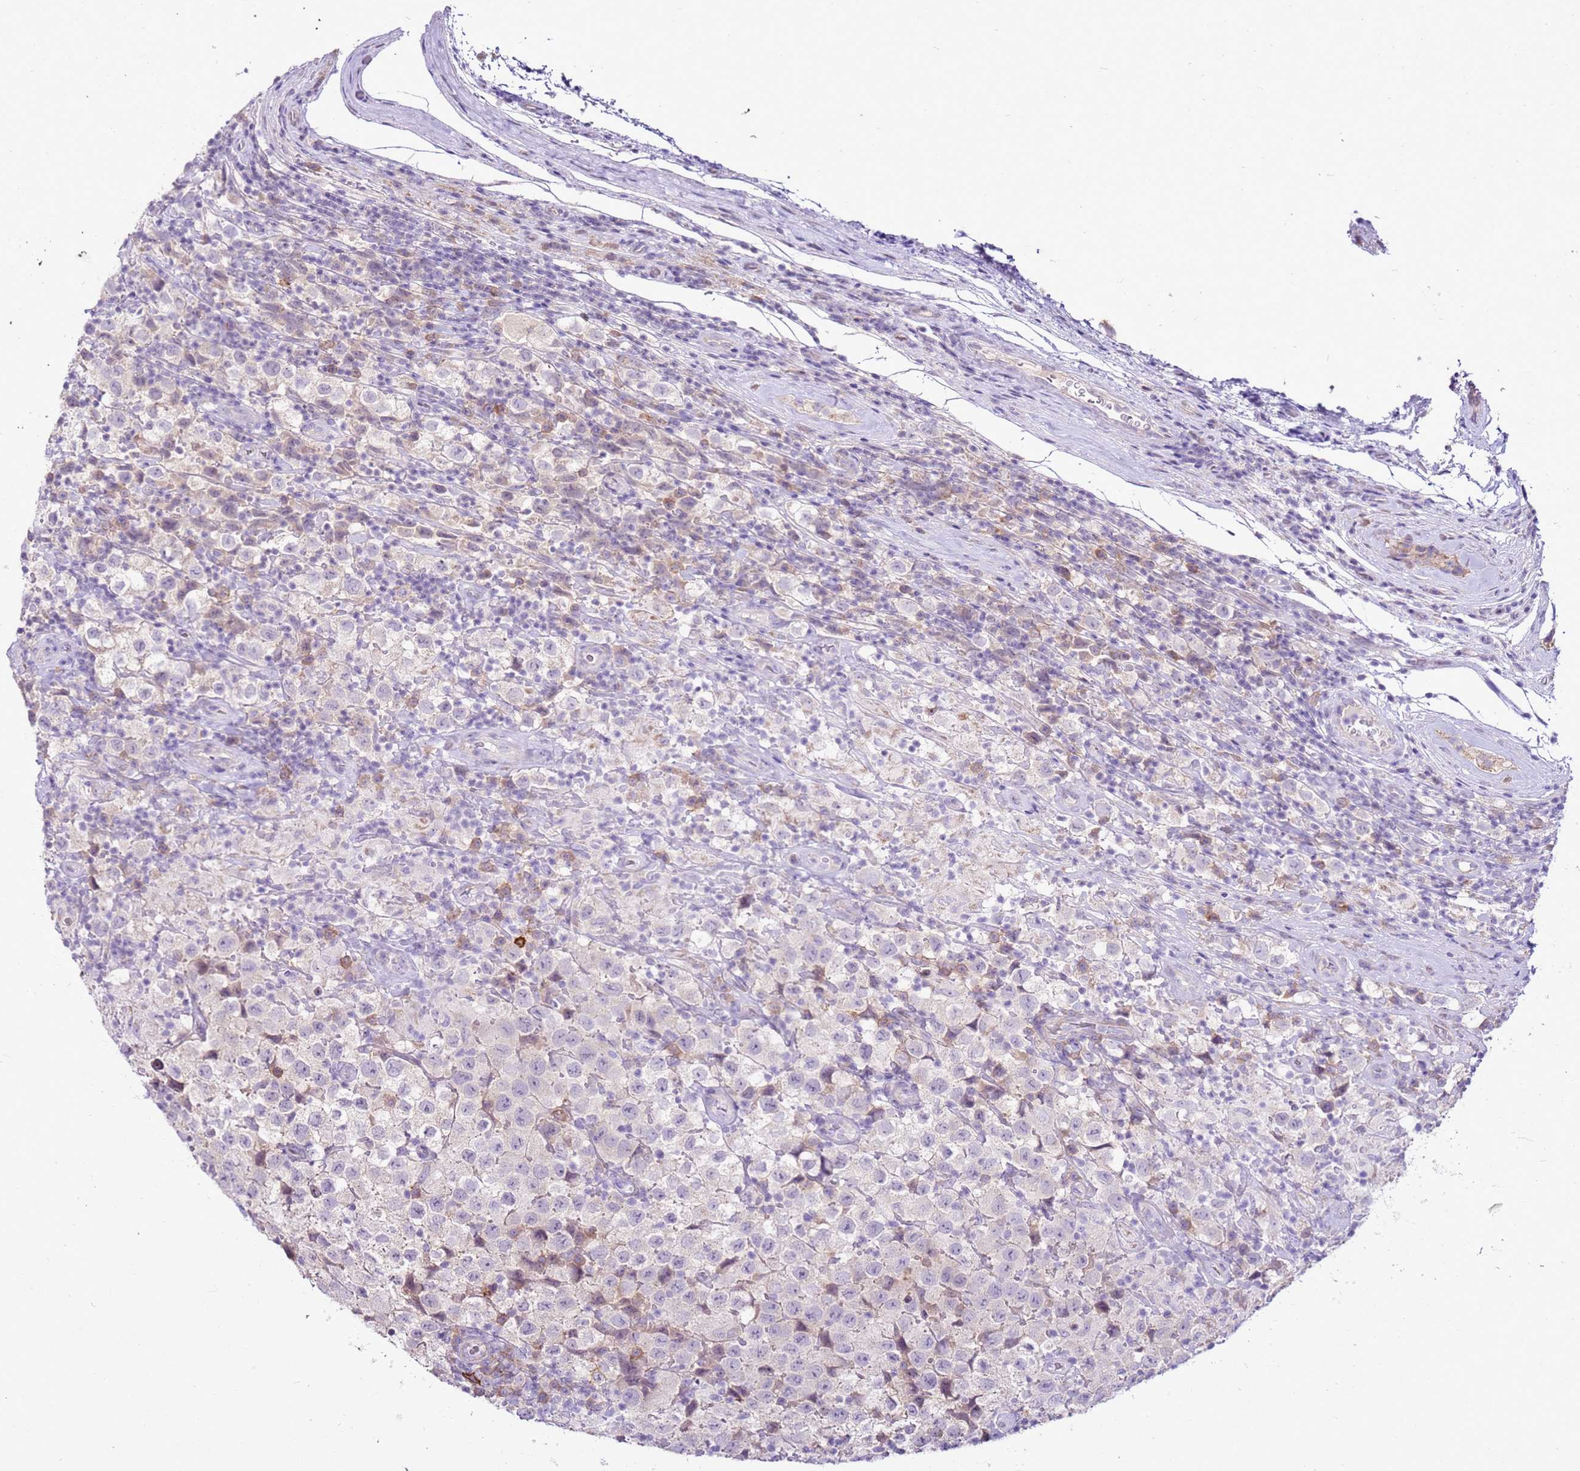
{"staining": {"intensity": "negative", "quantity": "none", "location": "none"}, "tissue": "testis cancer", "cell_type": "Tumor cells", "image_type": "cancer", "snomed": [{"axis": "morphology", "description": "Seminoma, NOS"}, {"axis": "morphology", "description": "Carcinoma, Embryonal, NOS"}, {"axis": "topography", "description": "Testis"}], "caption": "High magnification brightfield microscopy of testis cancer stained with DAB (brown) and counterstained with hematoxylin (blue): tumor cells show no significant staining.", "gene": "SLC38A5", "patient": {"sex": "male", "age": 41}}